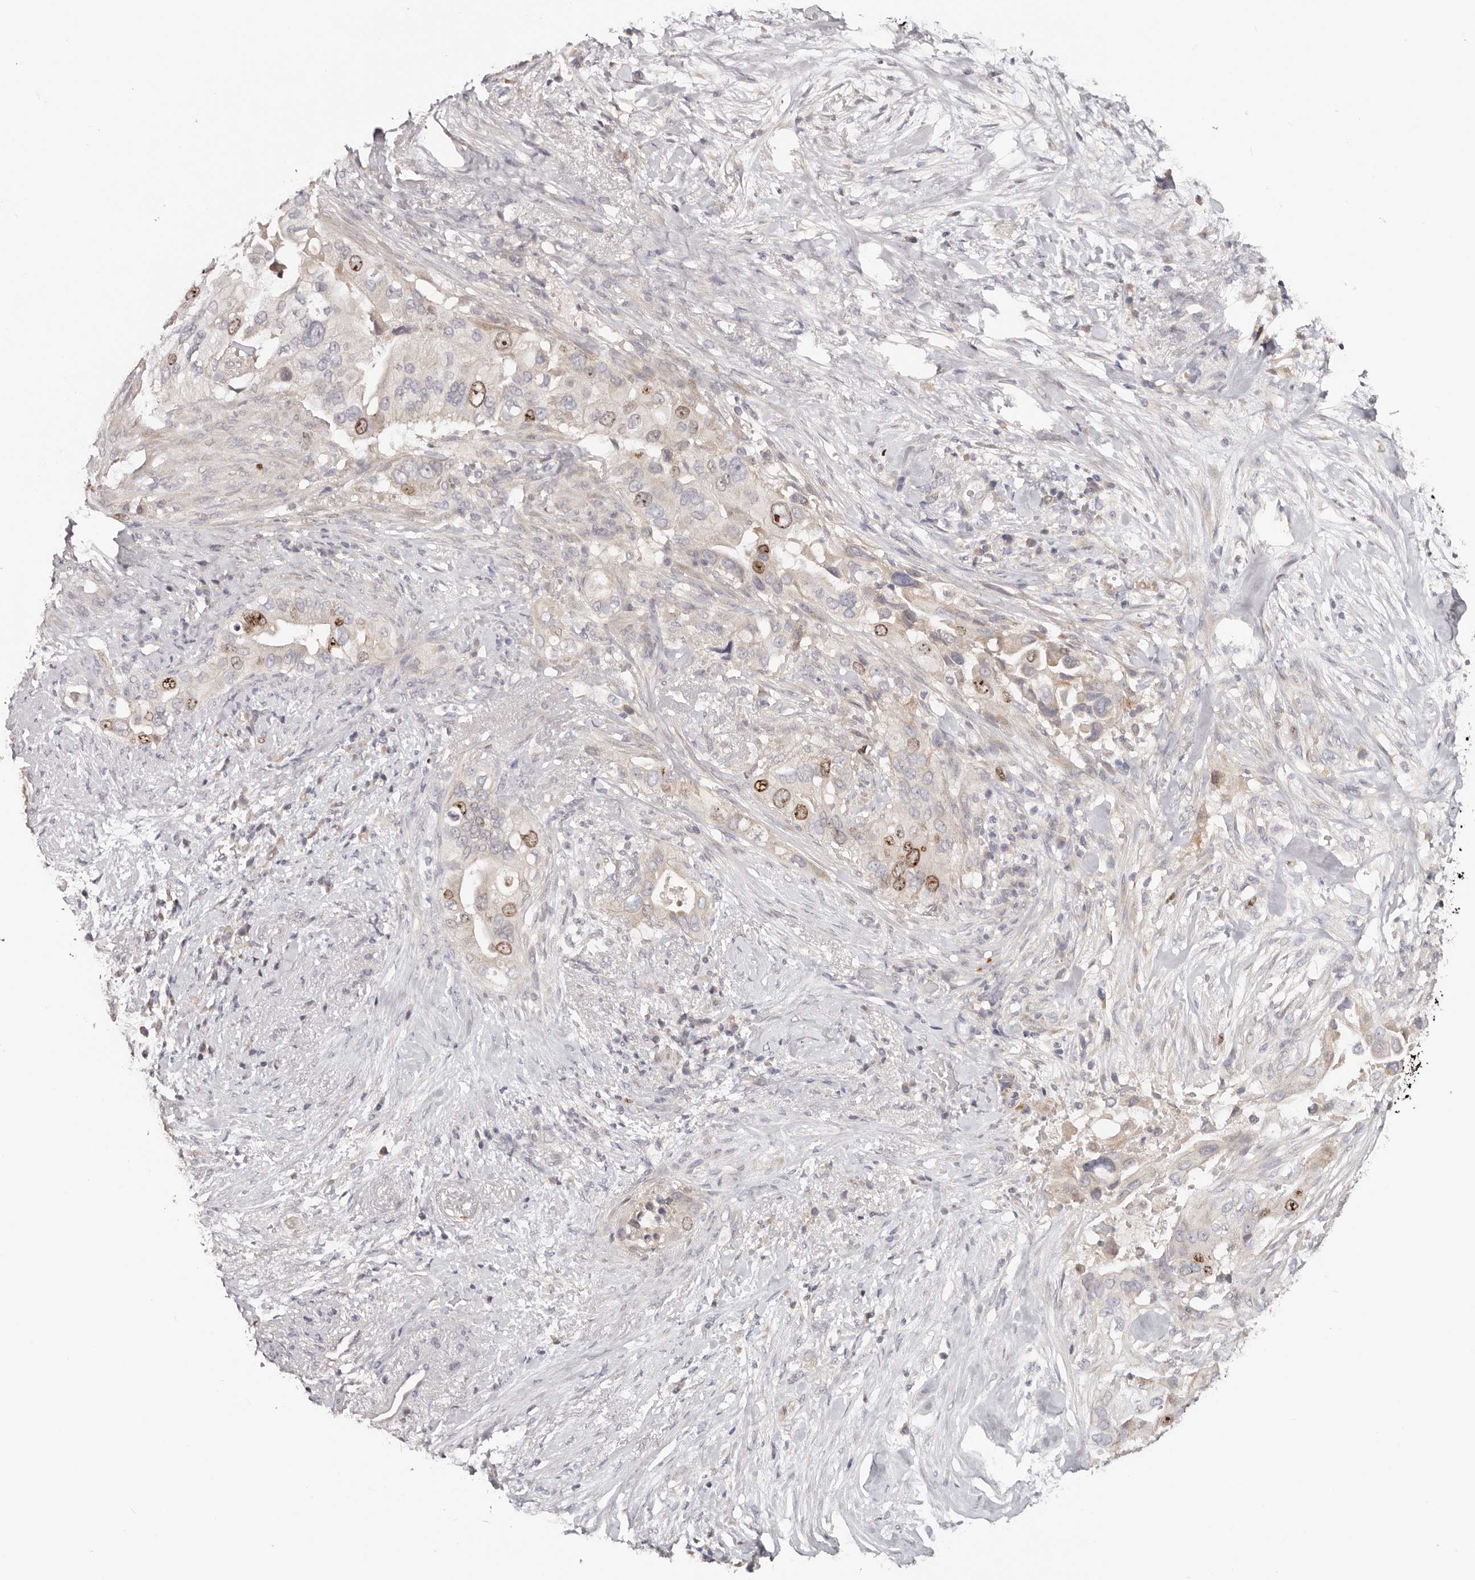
{"staining": {"intensity": "moderate", "quantity": "<25%", "location": "nuclear"}, "tissue": "pancreatic cancer", "cell_type": "Tumor cells", "image_type": "cancer", "snomed": [{"axis": "morphology", "description": "Inflammation, NOS"}, {"axis": "morphology", "description": "Adenocarcinoma, NOS"}, {"axis": "topography", "description": "Pancreas"}], "caption": "Immunohistochemical staining of human pancreatic adenocarcinoma exhibits low levels of moderate nuclear expression in about <25% of tumor cells.", "gene": "CCDC190", "patient": {"sex": "female", "age": 56}}